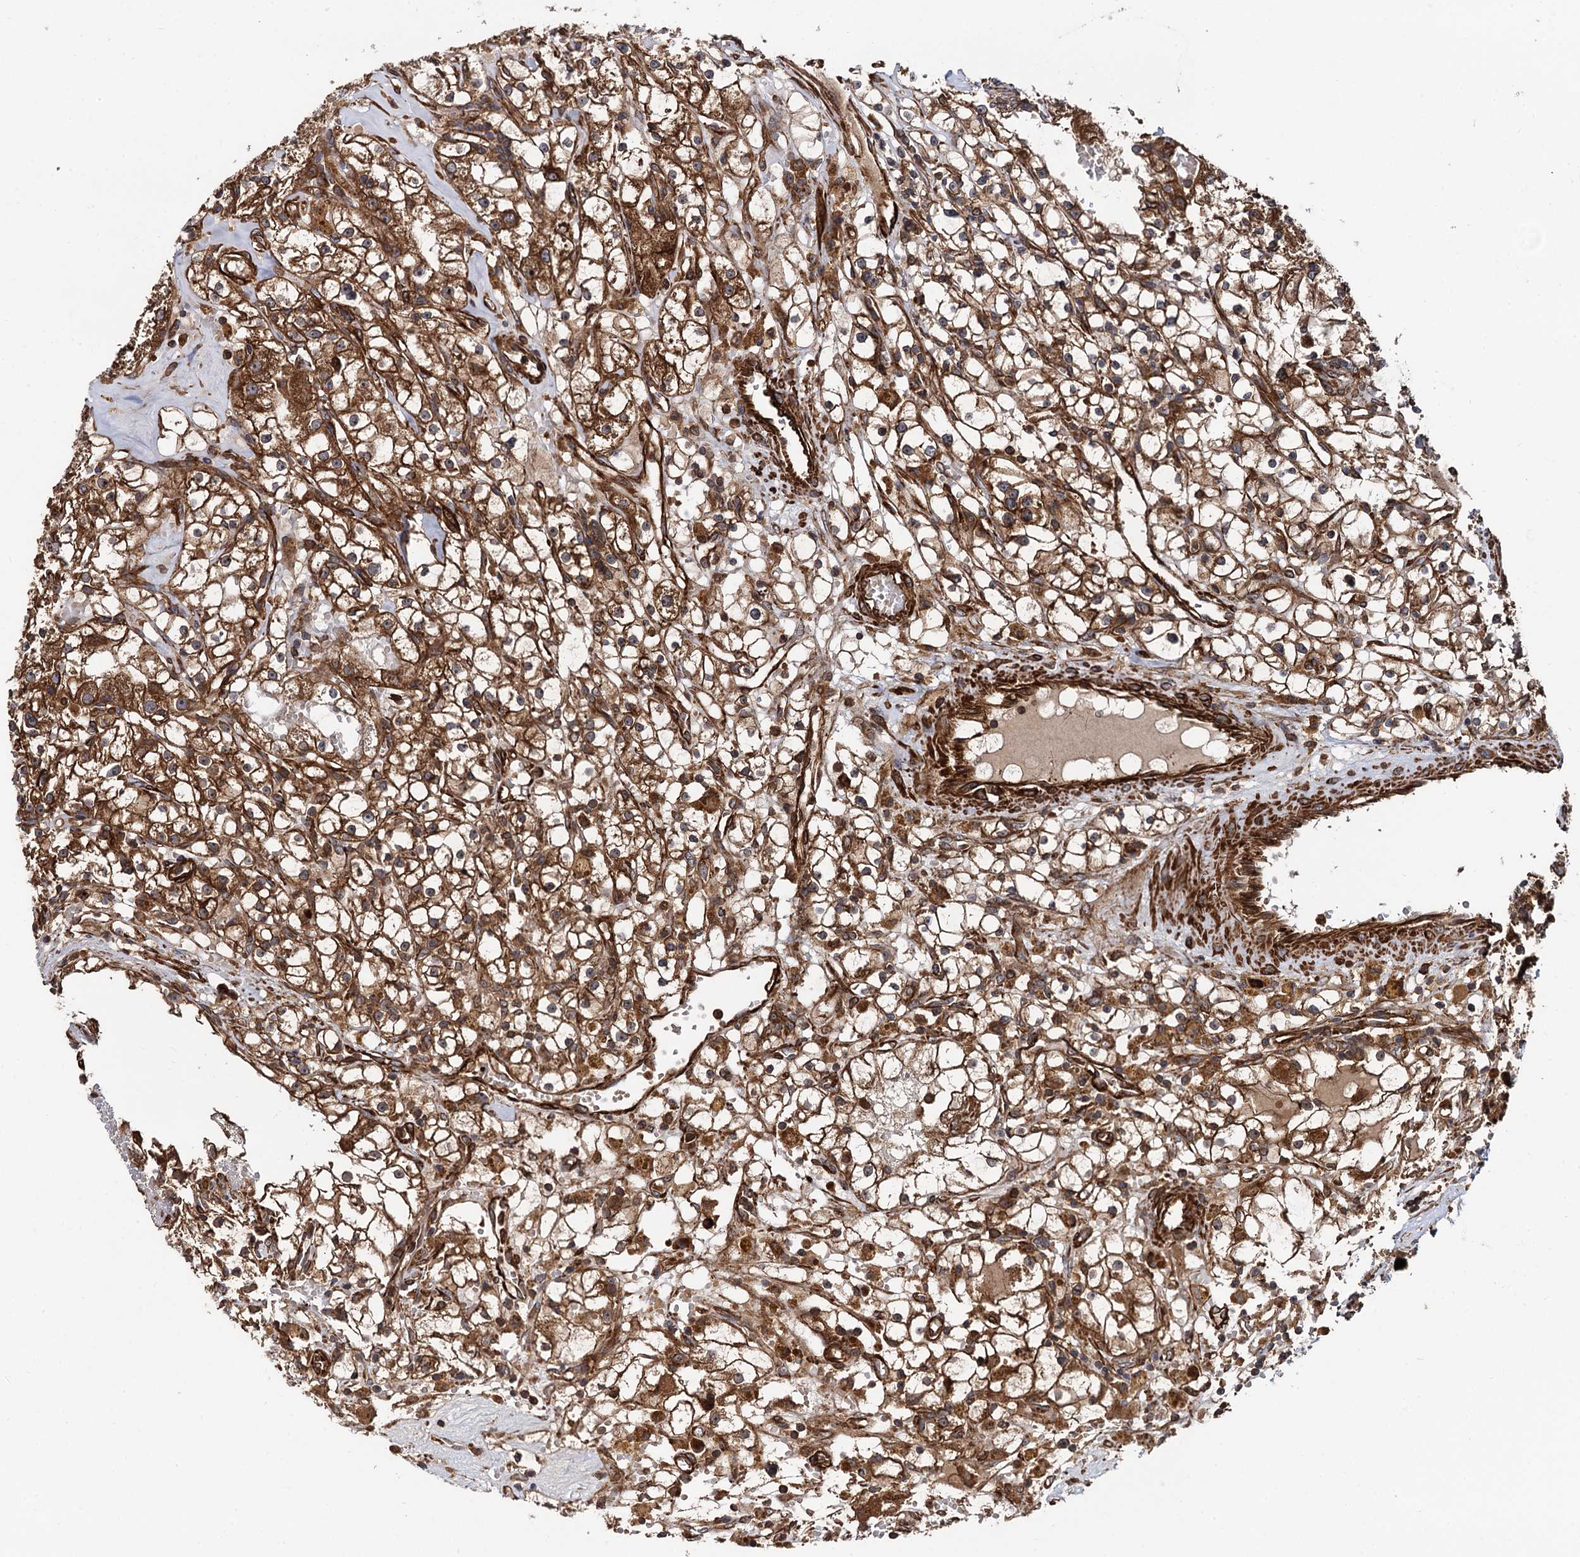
{"staining": {"intensity": "moderate", "quantity": ">75%", "location": "cytoplasmic/membranous"}, "tissue": "renal cancer", "cell_type": "Tumor cells", "image_type": "cancer", "snomed": [{"axis": "morphology", "description": "Adenocarcinoma, NOS"}, {"axis": "topography", "description": "Kidney"}], "caption": "Protein staining by IHC demonstrates moderate cytoplasmic/membranous staining in approximately >75% of tumor cells in renal cancer. Immunohistochemistry stains the protein in brown and the nuclei are stained blue.", "gene": "ATP8B4", "patient": {"sex": "male", "age": 56}}